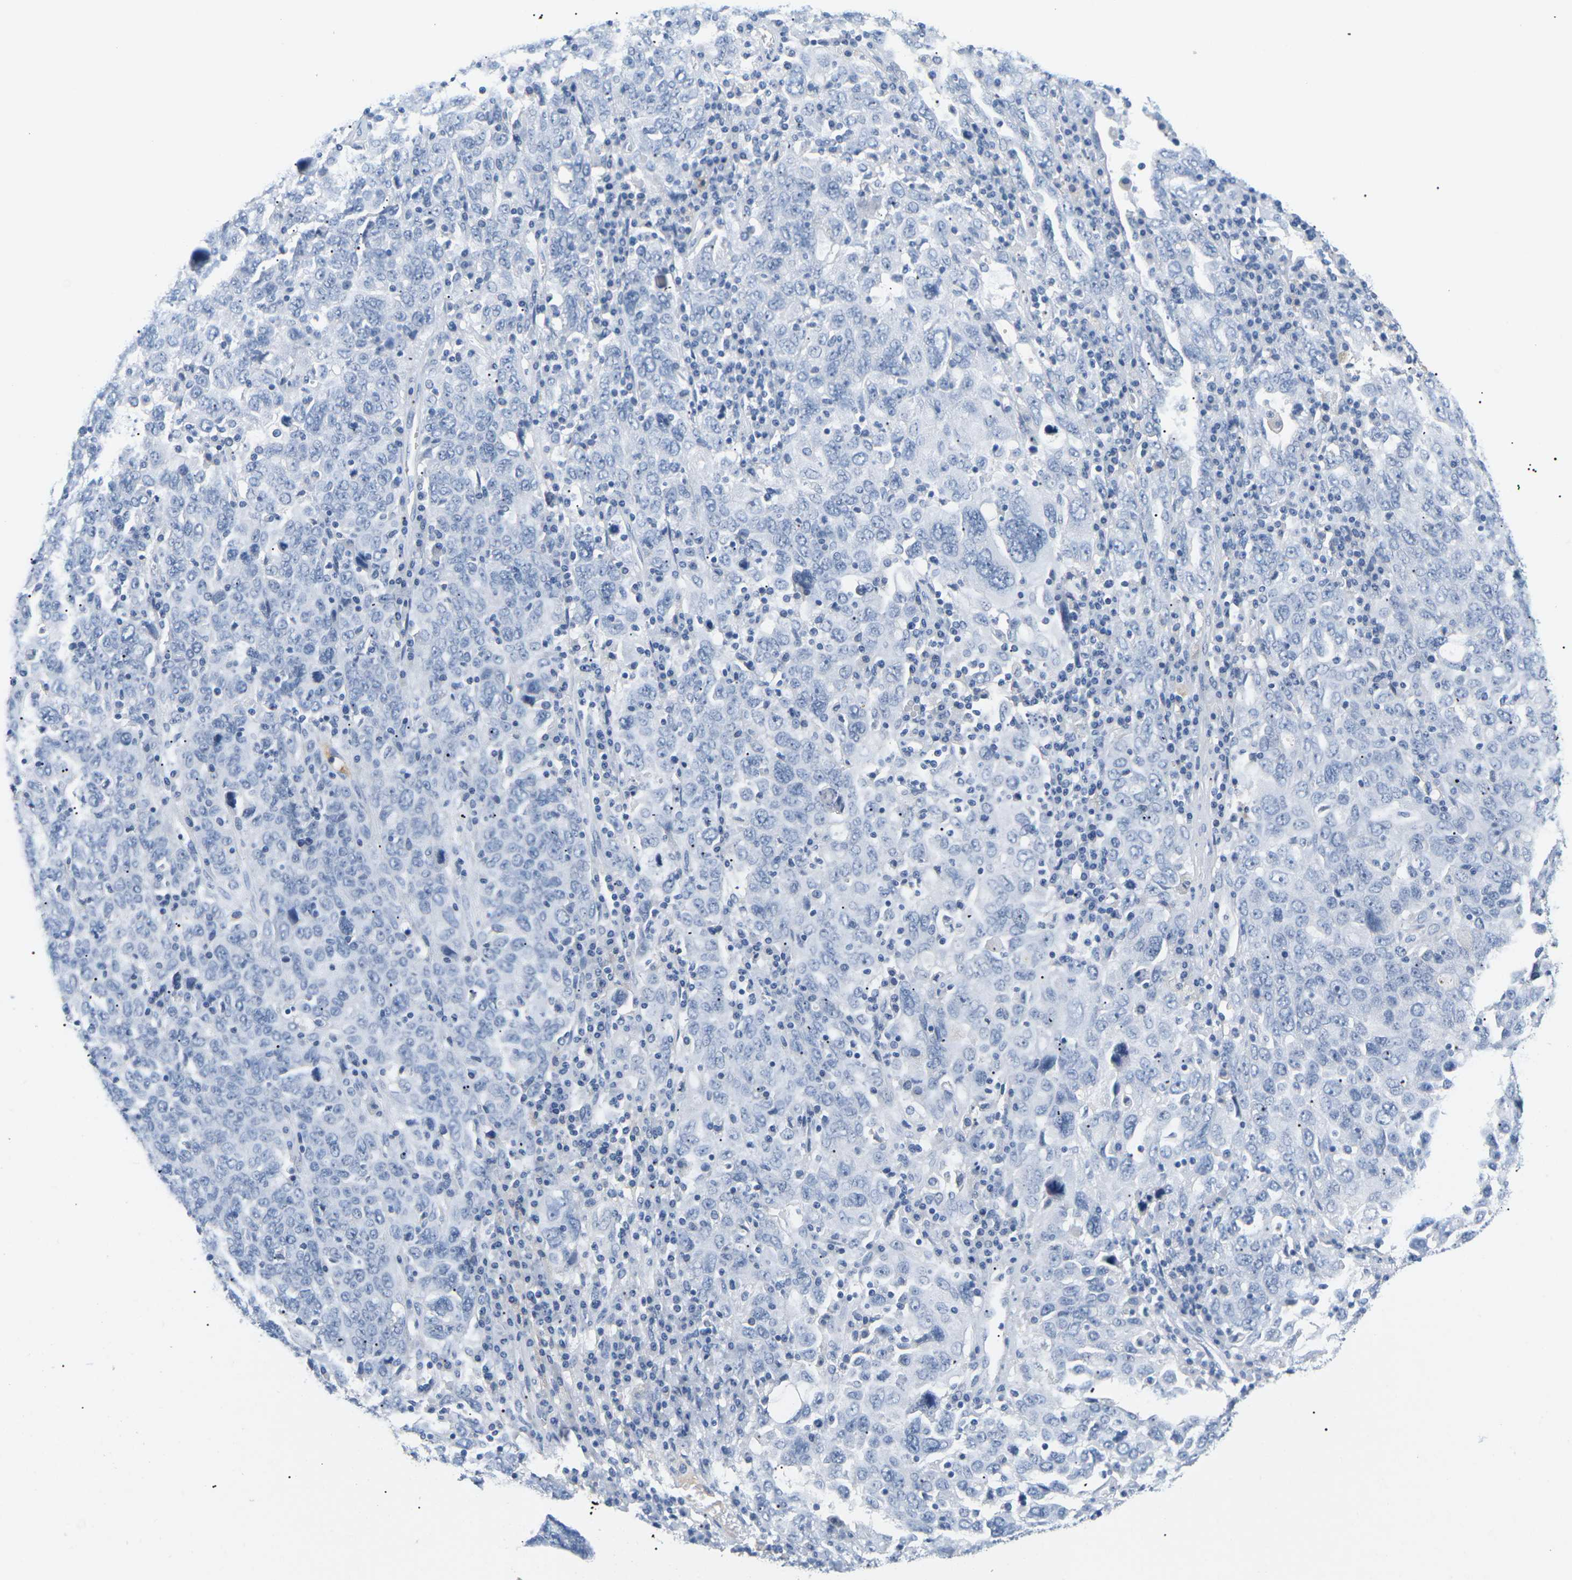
{"staining": {"intensity": "negative", "quantity": "none", "location": "none"}, "tissue": "ovarian cancer", "cell_type": "Tumor cells", "image_type": "cancer", "snomed": [{"axis": "morphology", "description": "Carcinoma, endometroid"}, {"axis": "topography", "description": "Ovary"}], "caption": "Immunohistochemistry (IHC) of human ovarian cancer exhibits no positivity in tumor cells.", "gene": "APOB", "patient": {"sex": "female", "age": 62}}